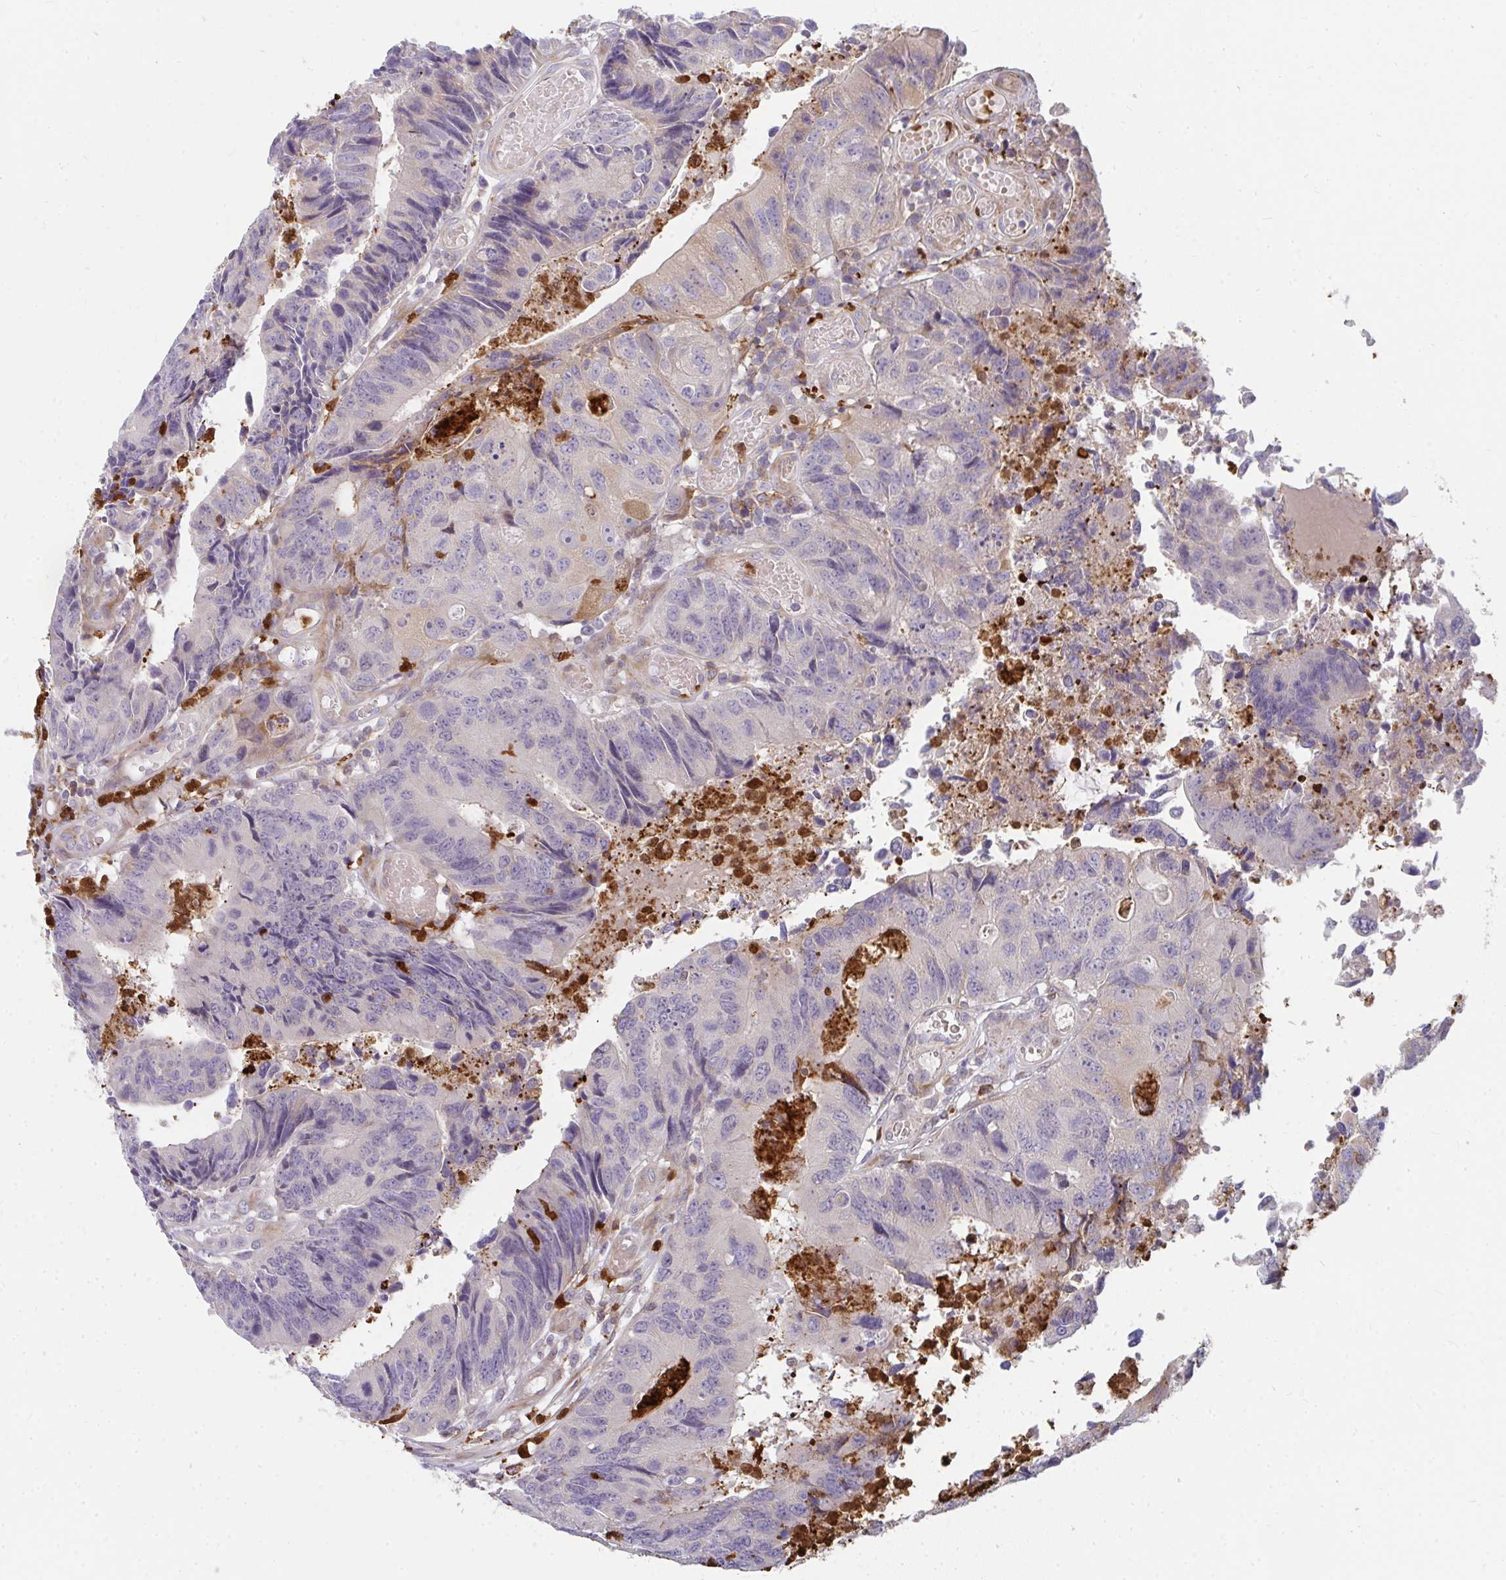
{"staining": {"intensity": "negative", "quantity": "none", "location": "none"}, "tissue": "colorectal cancer", "cell_type": "Tumor cells", "image_type": "cancer", "snomed": [{"axis": "morphology", "description": "Adenocarcinoma, NOS"}, {"axis": "topography", "description": "Colon"}], "caption": "Photomicrograph shows no significant protein staining in tumor cells of colorectal cancer (adenocarcinoma).", "gene": "CSF3R", "patient": {"sex": "female", "age": 67}}